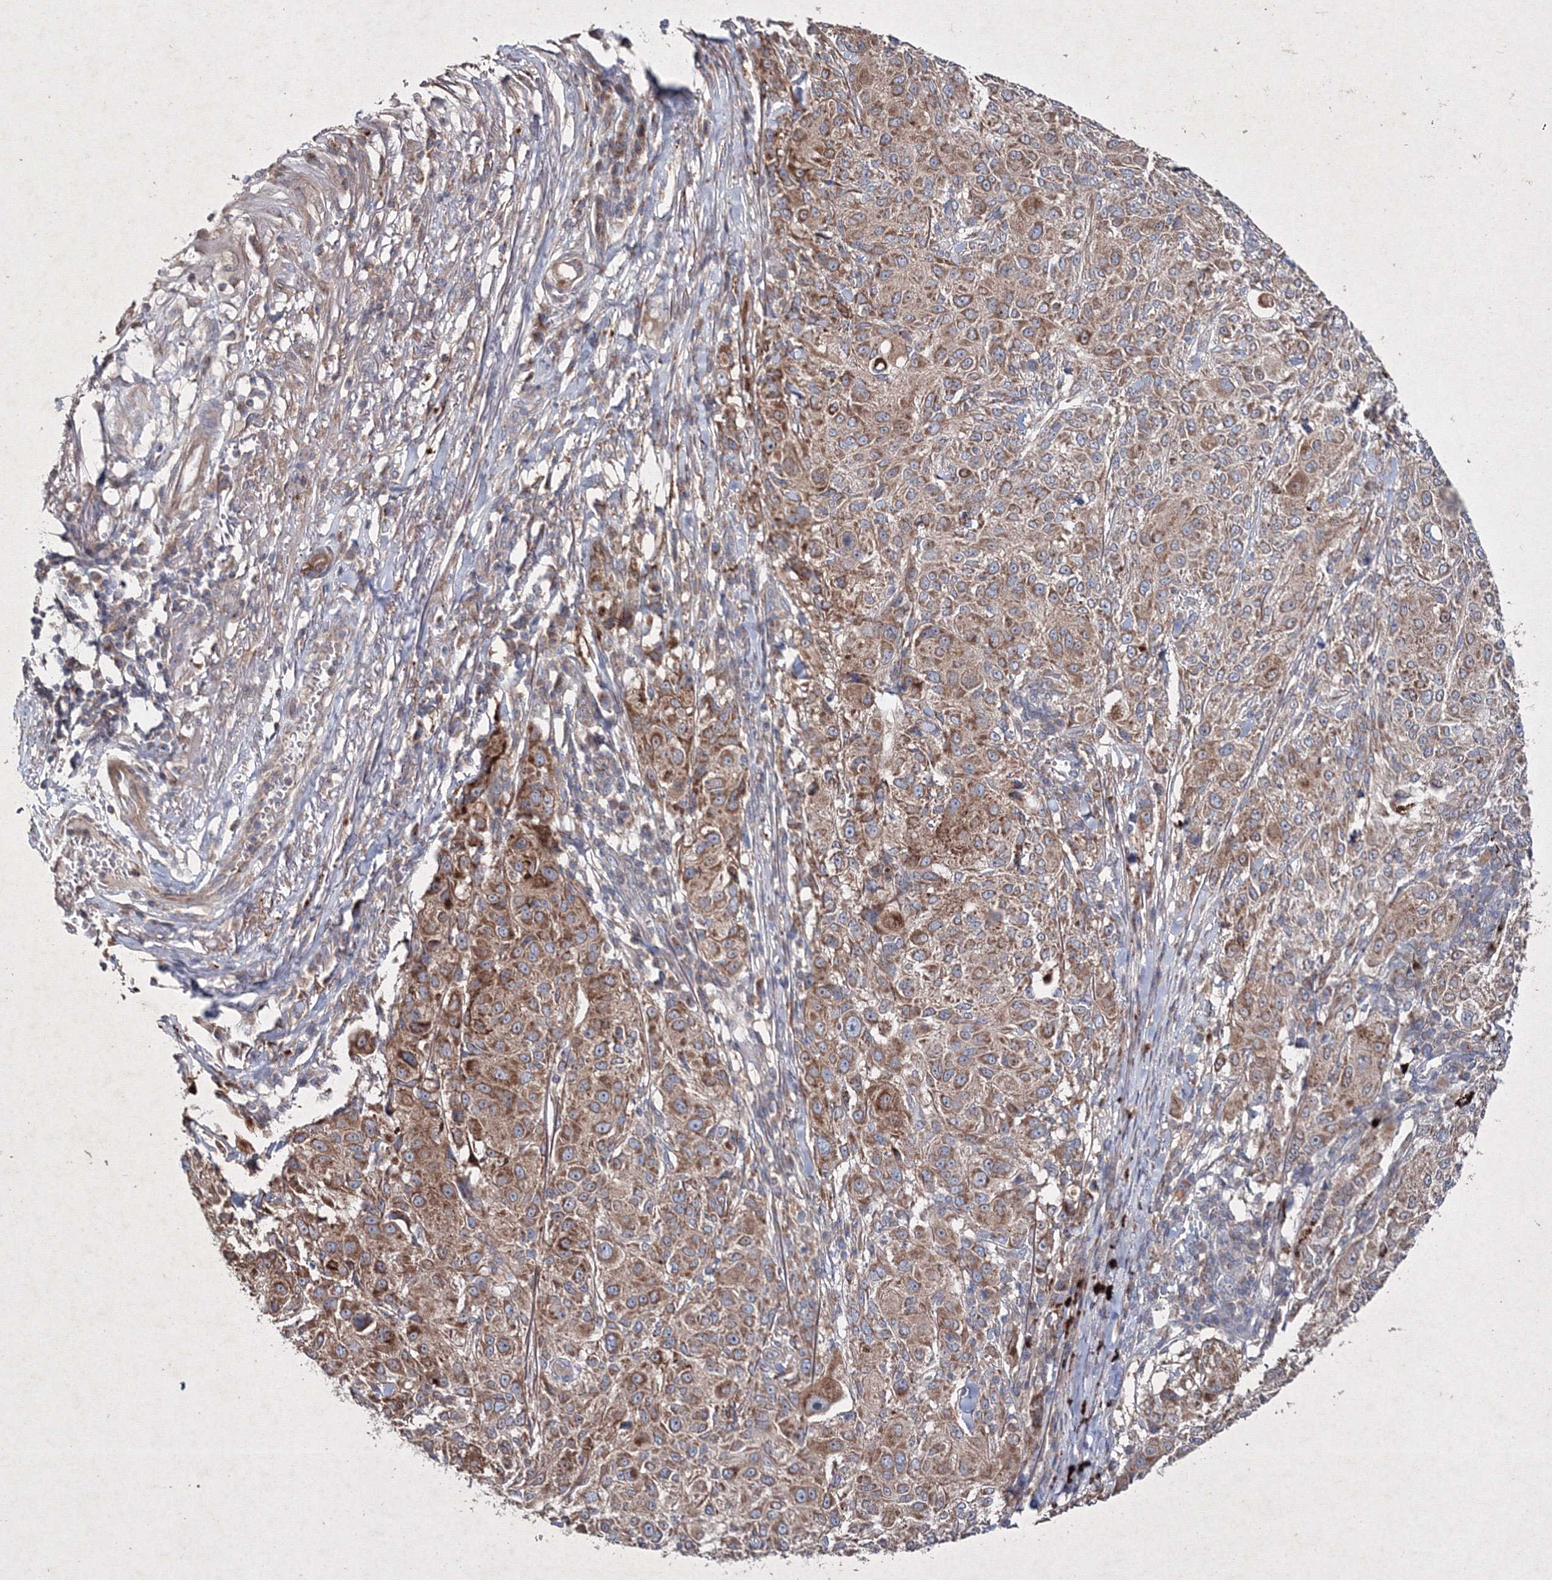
{"staining": {"intensity": "moderate", "quantity": ">75%", "location": "cytoplasmic/membranous"}, "tissue": "melanoma", "cell_type": "Tumor cells", "image_type": "cancer", "snomed": [{"axis": "morphology", "description": "Necrosis, NOS"}, {"axis": "morphology", "description": "Malignant melanoma, NOS"}, {"axis": "topography", "description": "Skin"}], "caption": "Immunohistochemical staining of malignant melanoma demonstrates medium levels of moderate cytoplasmic/membranous protein positivity in about >75% of tumor cells. (DAB (3,3'-diaminobenzidine) IHC with brightfield microscopy, high magnification).", "gene": "GFM1", "patient": {"sex": "female", "age": 87}}